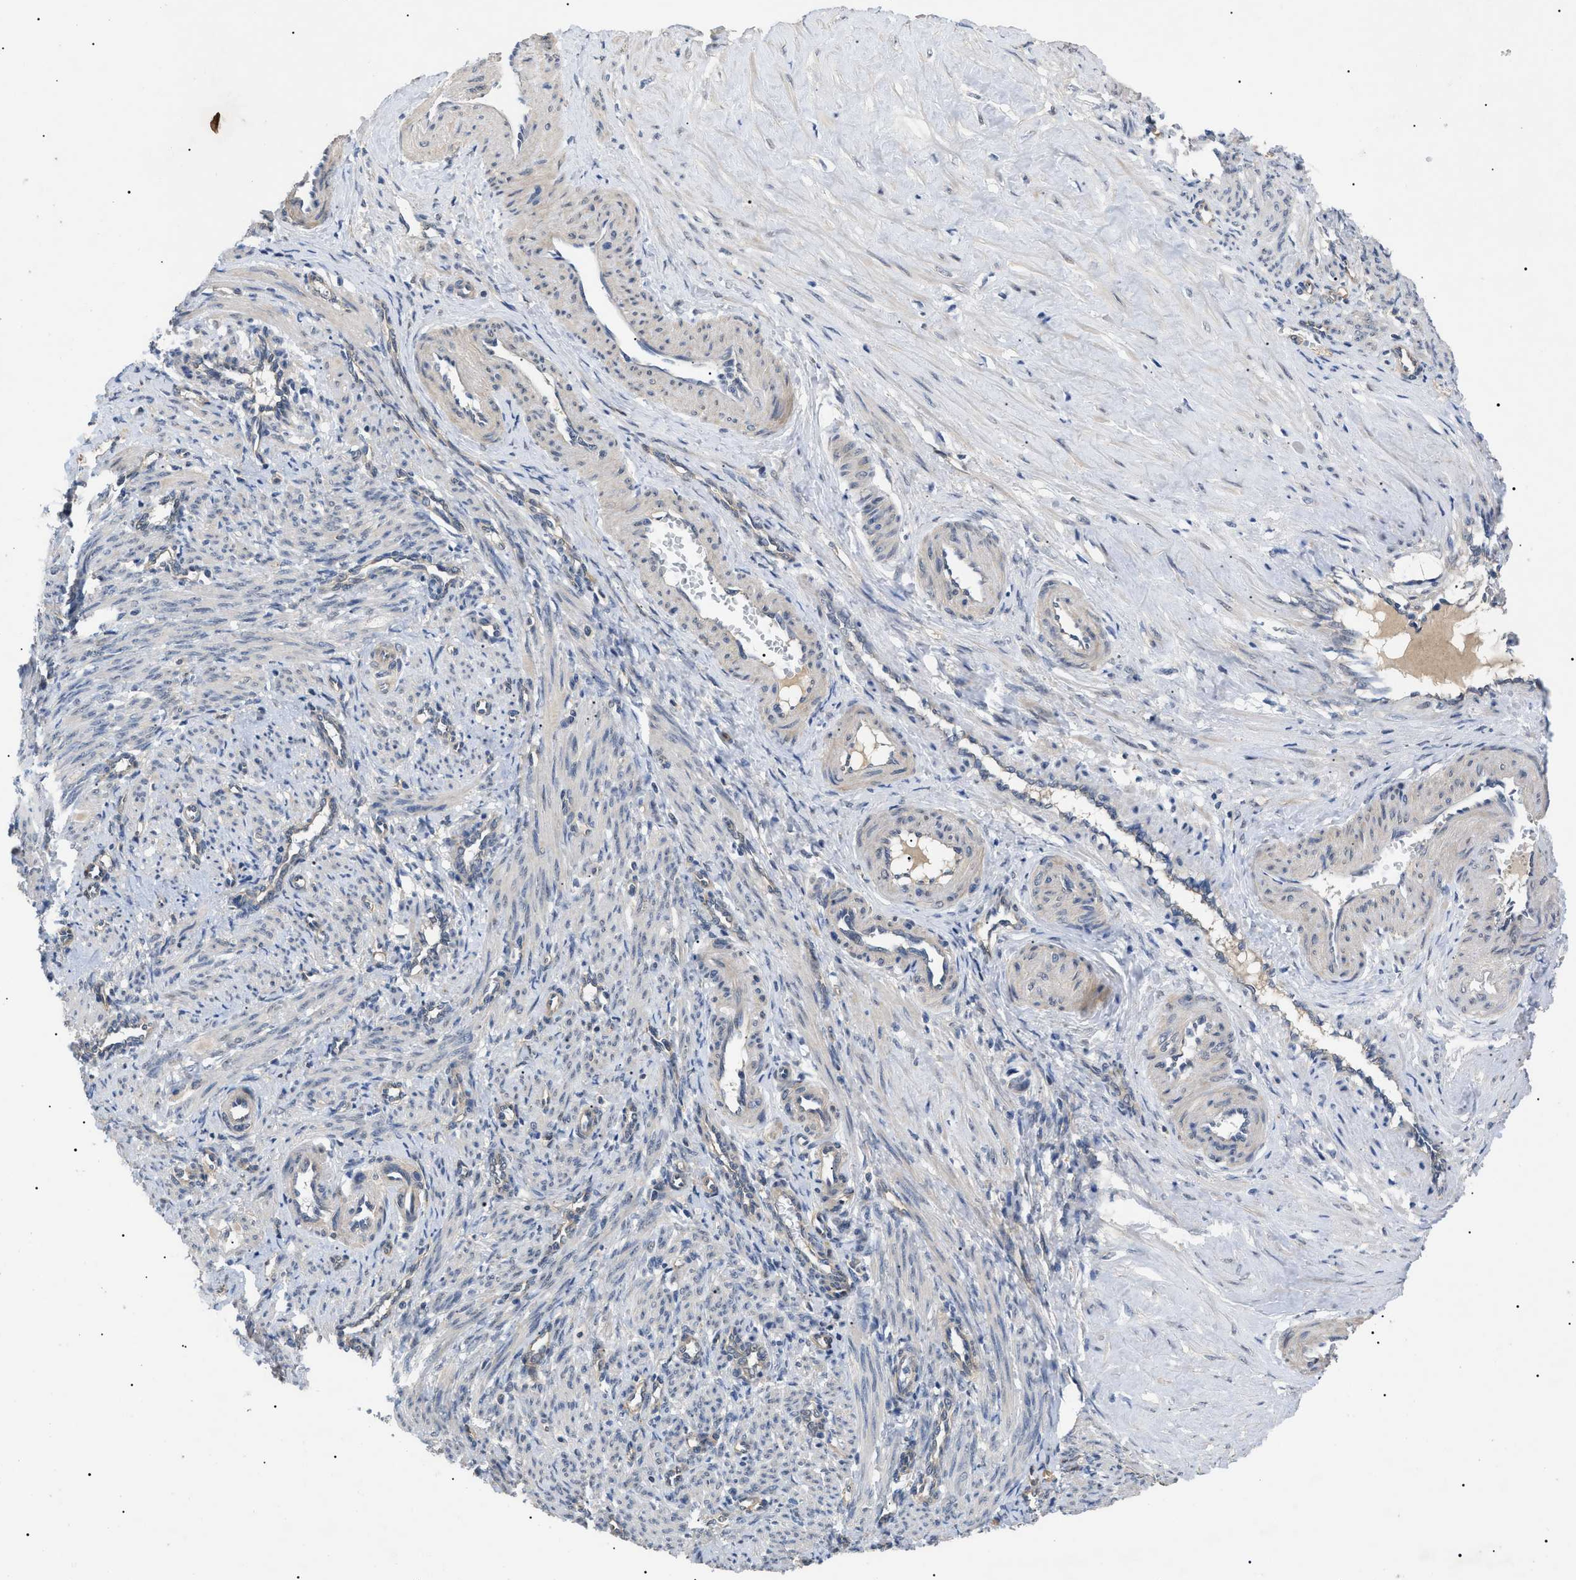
{"staining": {"intensity": "moderate", "quantity": "25%-75%", "location": "cytoplasmic/membranous"}, "tissue": "smooth muscle", "cell_type": "Smooth muscle cells", "image_type": "normal", "snomed": [{"axis": "morphology", "description": "Normal tissue, NOS"}, {"axis": "topography", "description": "Endometrium"}], "caption": "The immunohistochemical stain shows moderate cytoplasmic/membranous expression in smooth muscle cells of unremarkable smooth muscle.", "gene": "CRCP", "patient": {"sex": "female", "age": 33}}